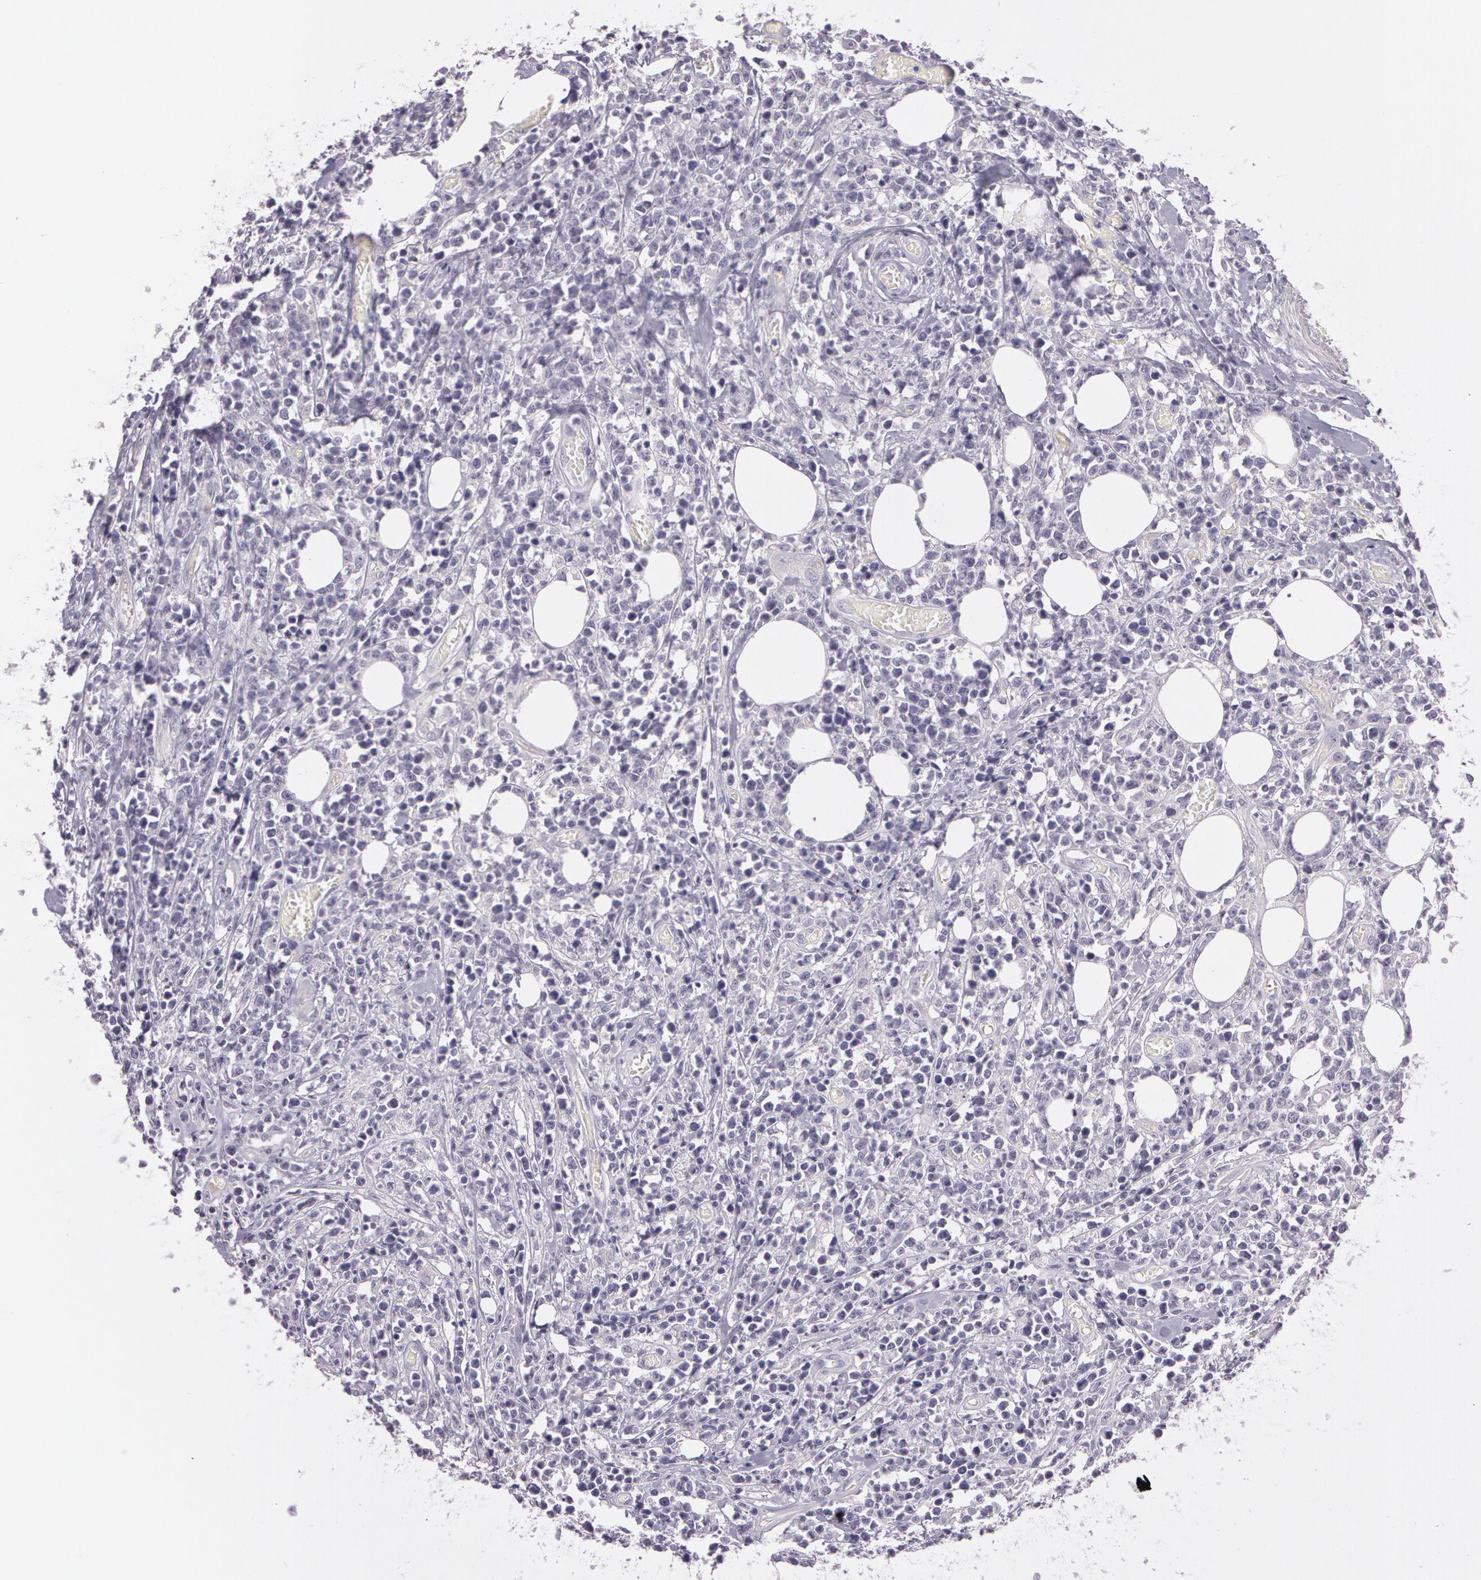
{"staining": {"intensity": "negative", "quantity": "none", "location": "none"}, "tissue": "lymphoma", "cell_type": "Tumor cells", "image_type": "cancer", "snomed": [{"axis": "morphology", "description": "Malignant lymphoma, non-Hodgkin's type, High grade"}, {"axis": "topography", "description": "Colon"}], "caption": "The image demonstrates no significant staining in tumor cells of lymphoma.", "gene": "G2E3", "patient": {"sex": "male", "age": 82}}